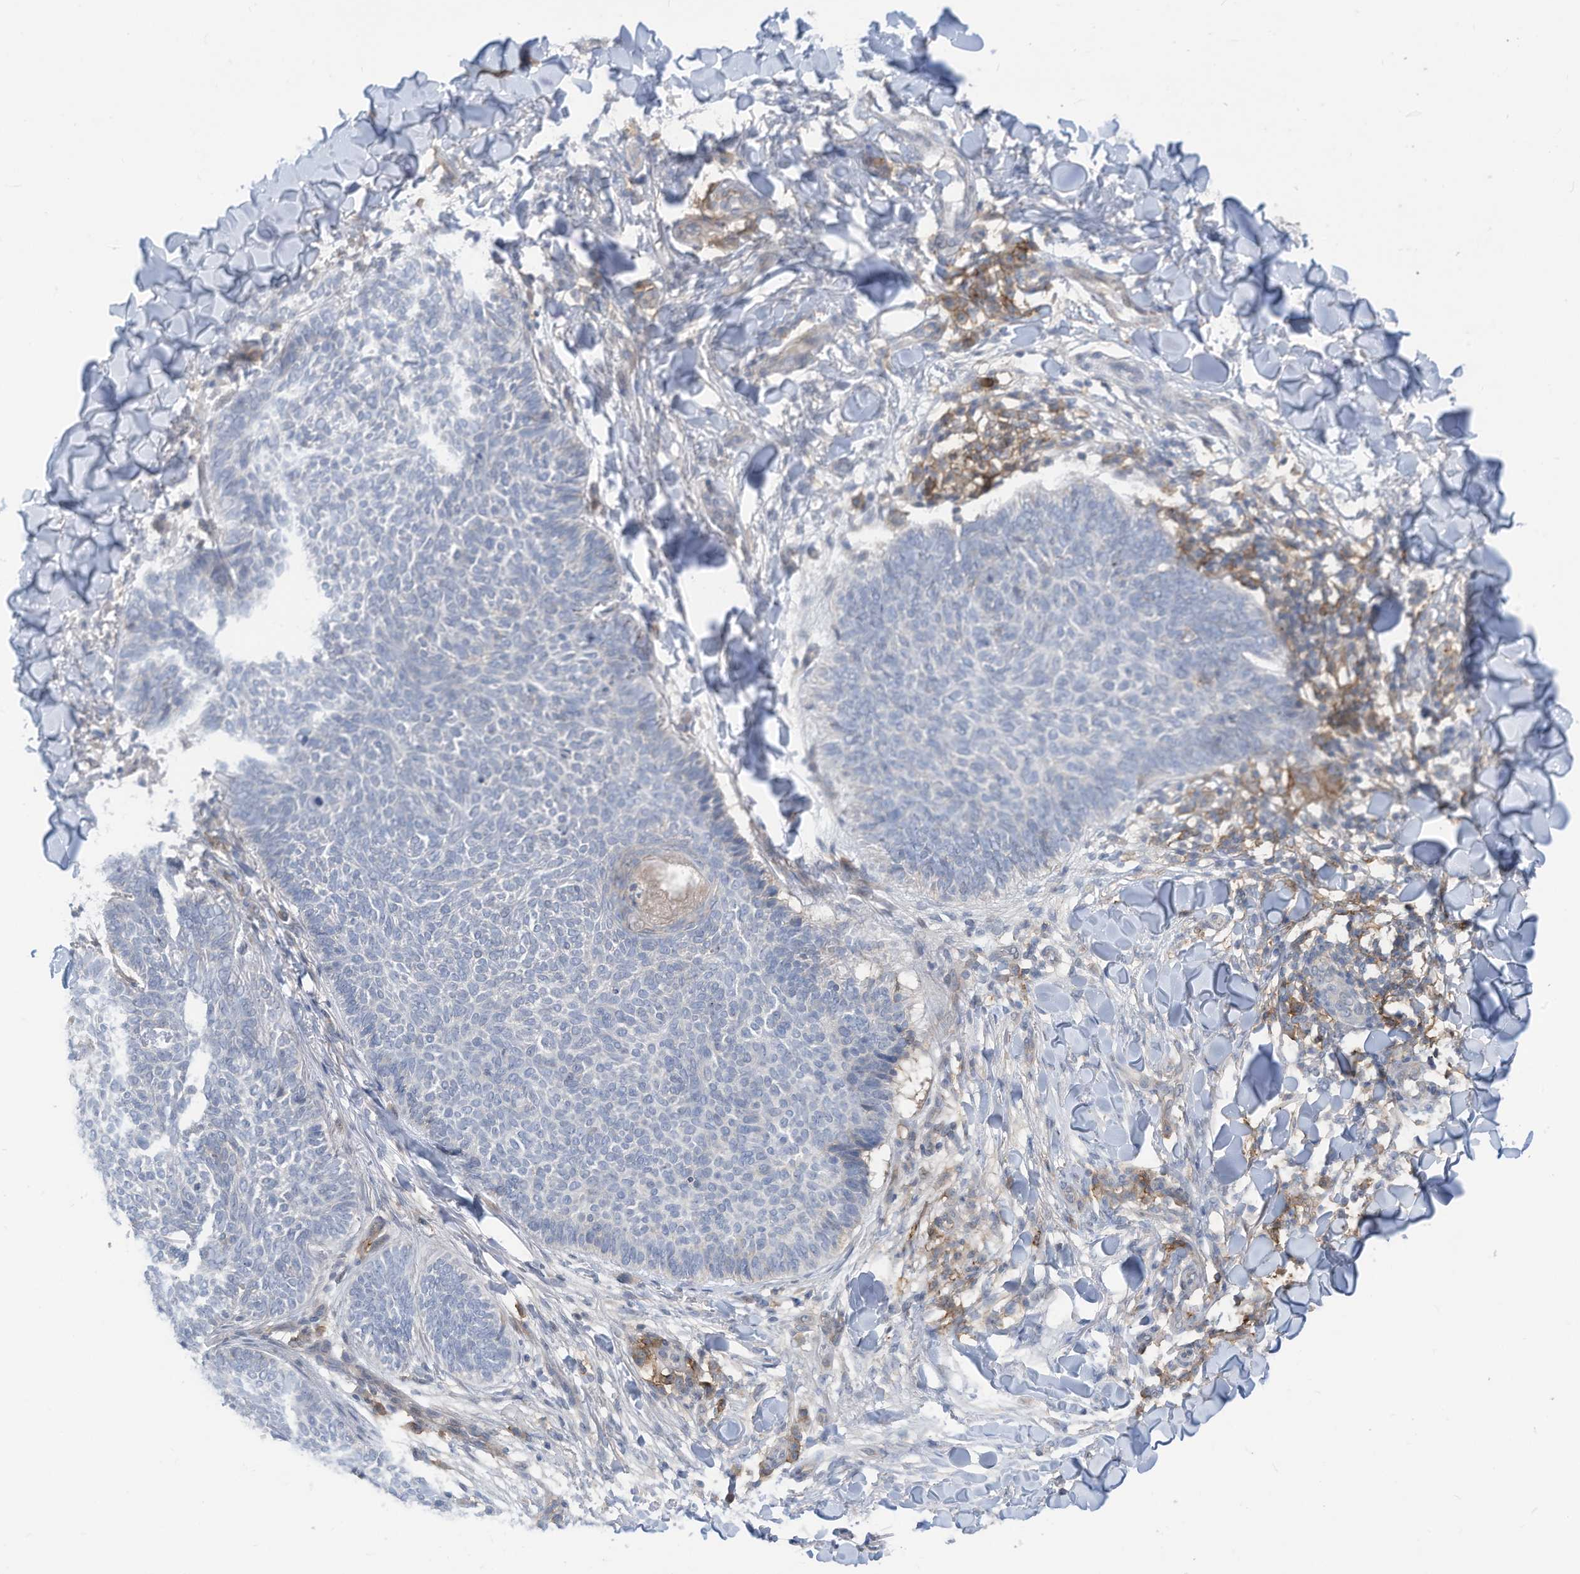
{"staining": {"intensity": "negative", "quantity": "none", "location": "none"}, "tissue": "skin cancer", "cell_type": "Tumor cells", "image_type": "cancer", "snomed": [{"axis": "morphology", "description": "Normal tissue, NOS"}, {"axis": "morphology", "description": "Basal cell carcinoma"}, {"axis": "topography", "description": "Skin"}], "caption": "A micrograph of human skin cancer (basal cell carcinoma) is negative for staining in tumor cells.", "gene": "SLC1A5", "patient": {"sex": "male", "age": 50}}